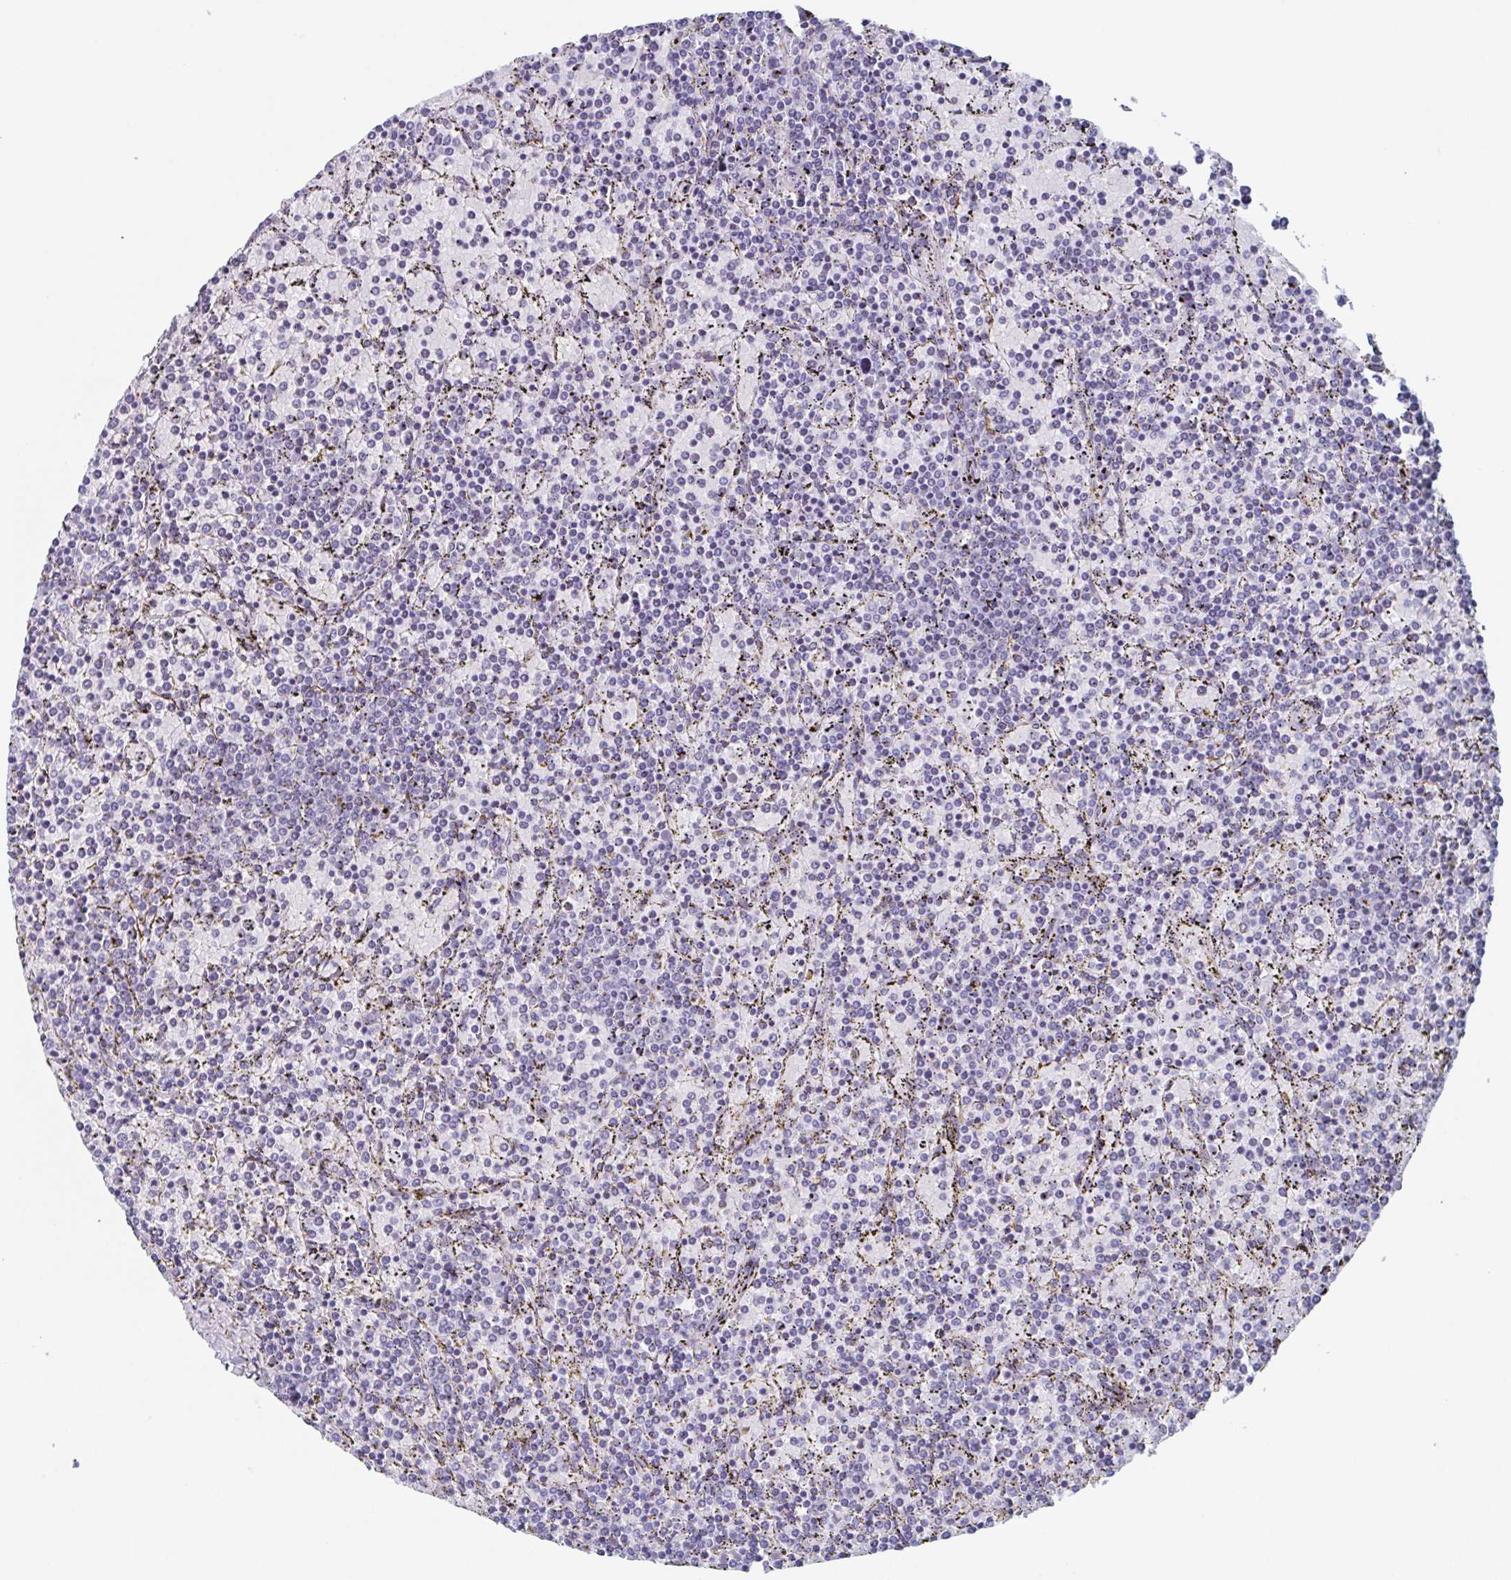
{"staining": {"intensity": "negative", "quantity": "none", "location": "none"}, "tissue": "lymphoma", "cell_type": "Tumor cells", "image_type": "cancer", "snomed": [{"axis": "morphology", "description": "Malignant lymphoma, non-Hodgkin's type, Low grade"}, {"axis": "topography", "description": "Spleen"}], "caption": "The immunohistochemistry (IHC) image has no significant staining in tumor cells of malignant lymphoma, non-Hodgkin's type (low-grade) tissue.", "gene": "LYRM2", "patient": {"sex": "female", "age": 77}}